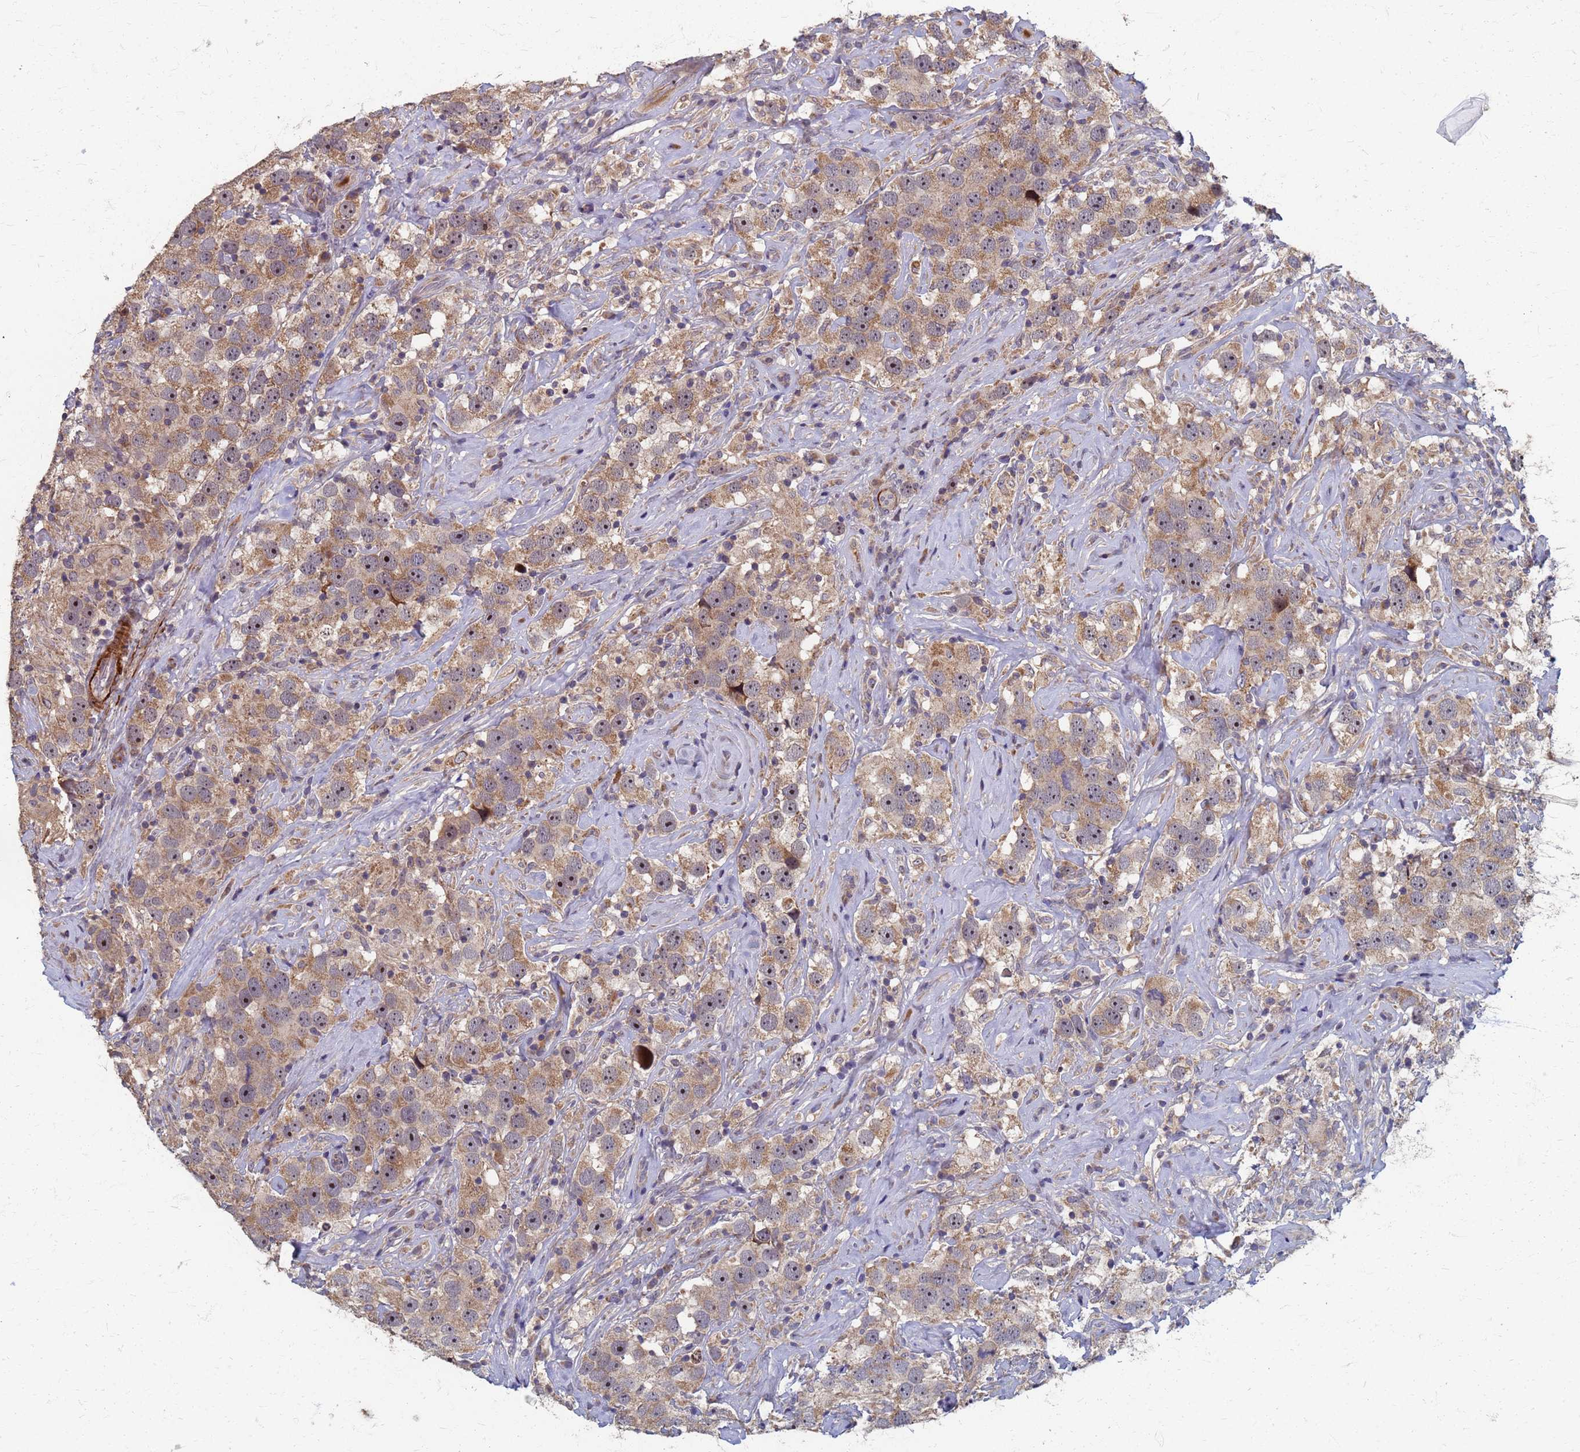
{"staining": {"intensity": "moderate", "quantity": ">75%", "location": "cytoplasmic/membranous"}, "tissue": "testis cancer", "cell_type": "Tumor cells", "image_type": "cancer", "snomed": [{"axis": "morphology", "description": "Seminoma, NOS"}, {"axis": "topography", "description": "Testis"}], "caption": "Immunohistochemistry (IHC) micrograph of neoplastic tissue: testis seminoma stained using immunohistochemistry exhibits medium levels of moderate protein expression localized specifically in the cytoplasmic/membranous of tumor cells, appearing as a cytoplasmic/membranous brown color.", "gene": "ATPAF1", "patient": {"sex": "male", "age": 49}}